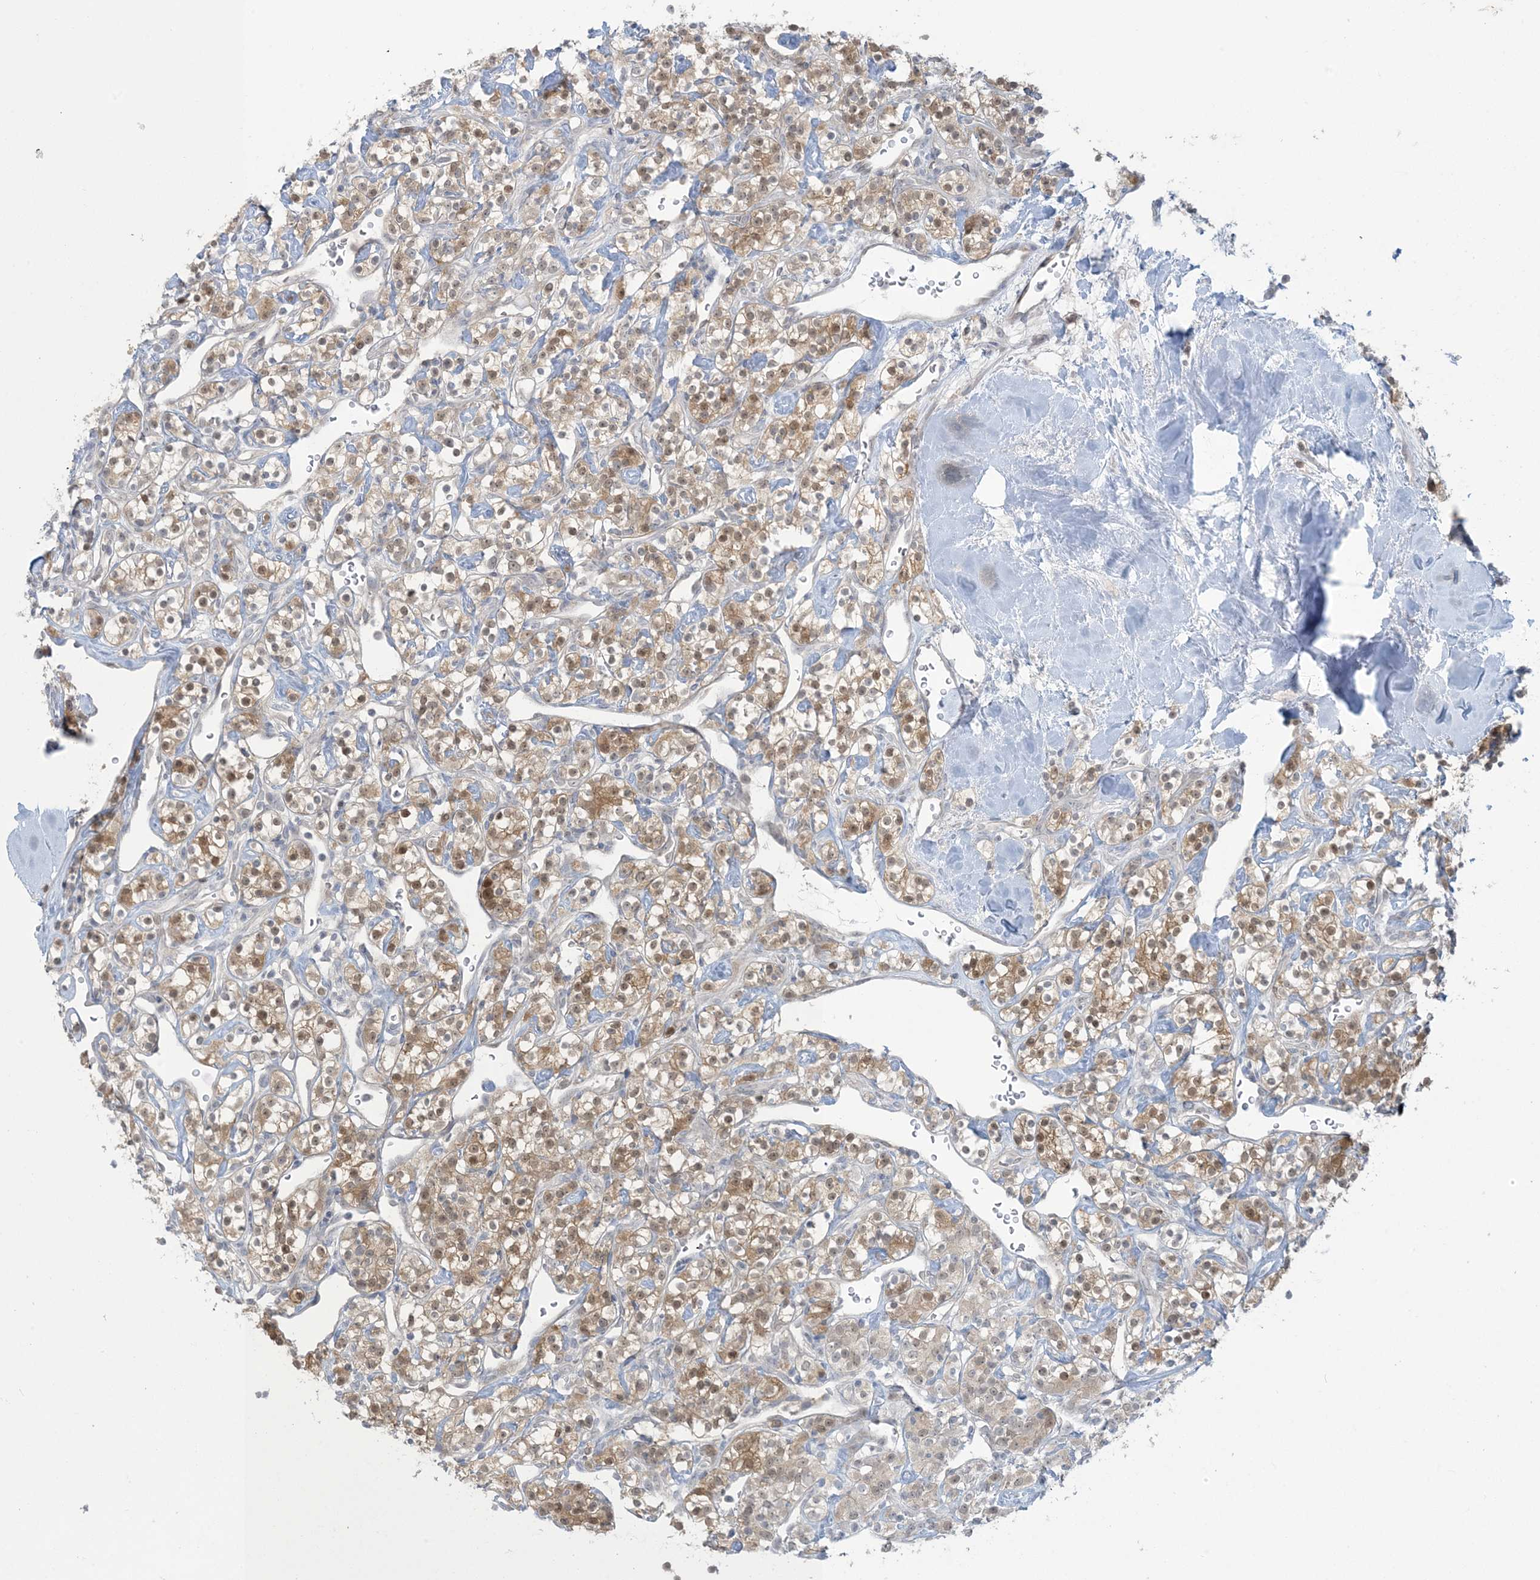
{"staining": {"intensity": "moderate", "quantity": "25%-75%", "location": "cytoplasmic/membranous,nuclear"}, "tissue": "renal cancer", "cell_type": "Tumor cells", "image_type": "cancer", "snomed": [{"axis": "morphology", "description": "Adenocarcinoma, NOS"}, {"axis": "topography", "description": "Kidney"}], "caption": "About 25%-75% of tumor cells in human renal cancer (adenocarcinoma) reveal moderate cytoplasmic/membranous and nuclear protein positivity as visualized by brown immunohistochemical staining.", "gene": "NRBP2", "patient": {"sex": "male", "age": 77}}